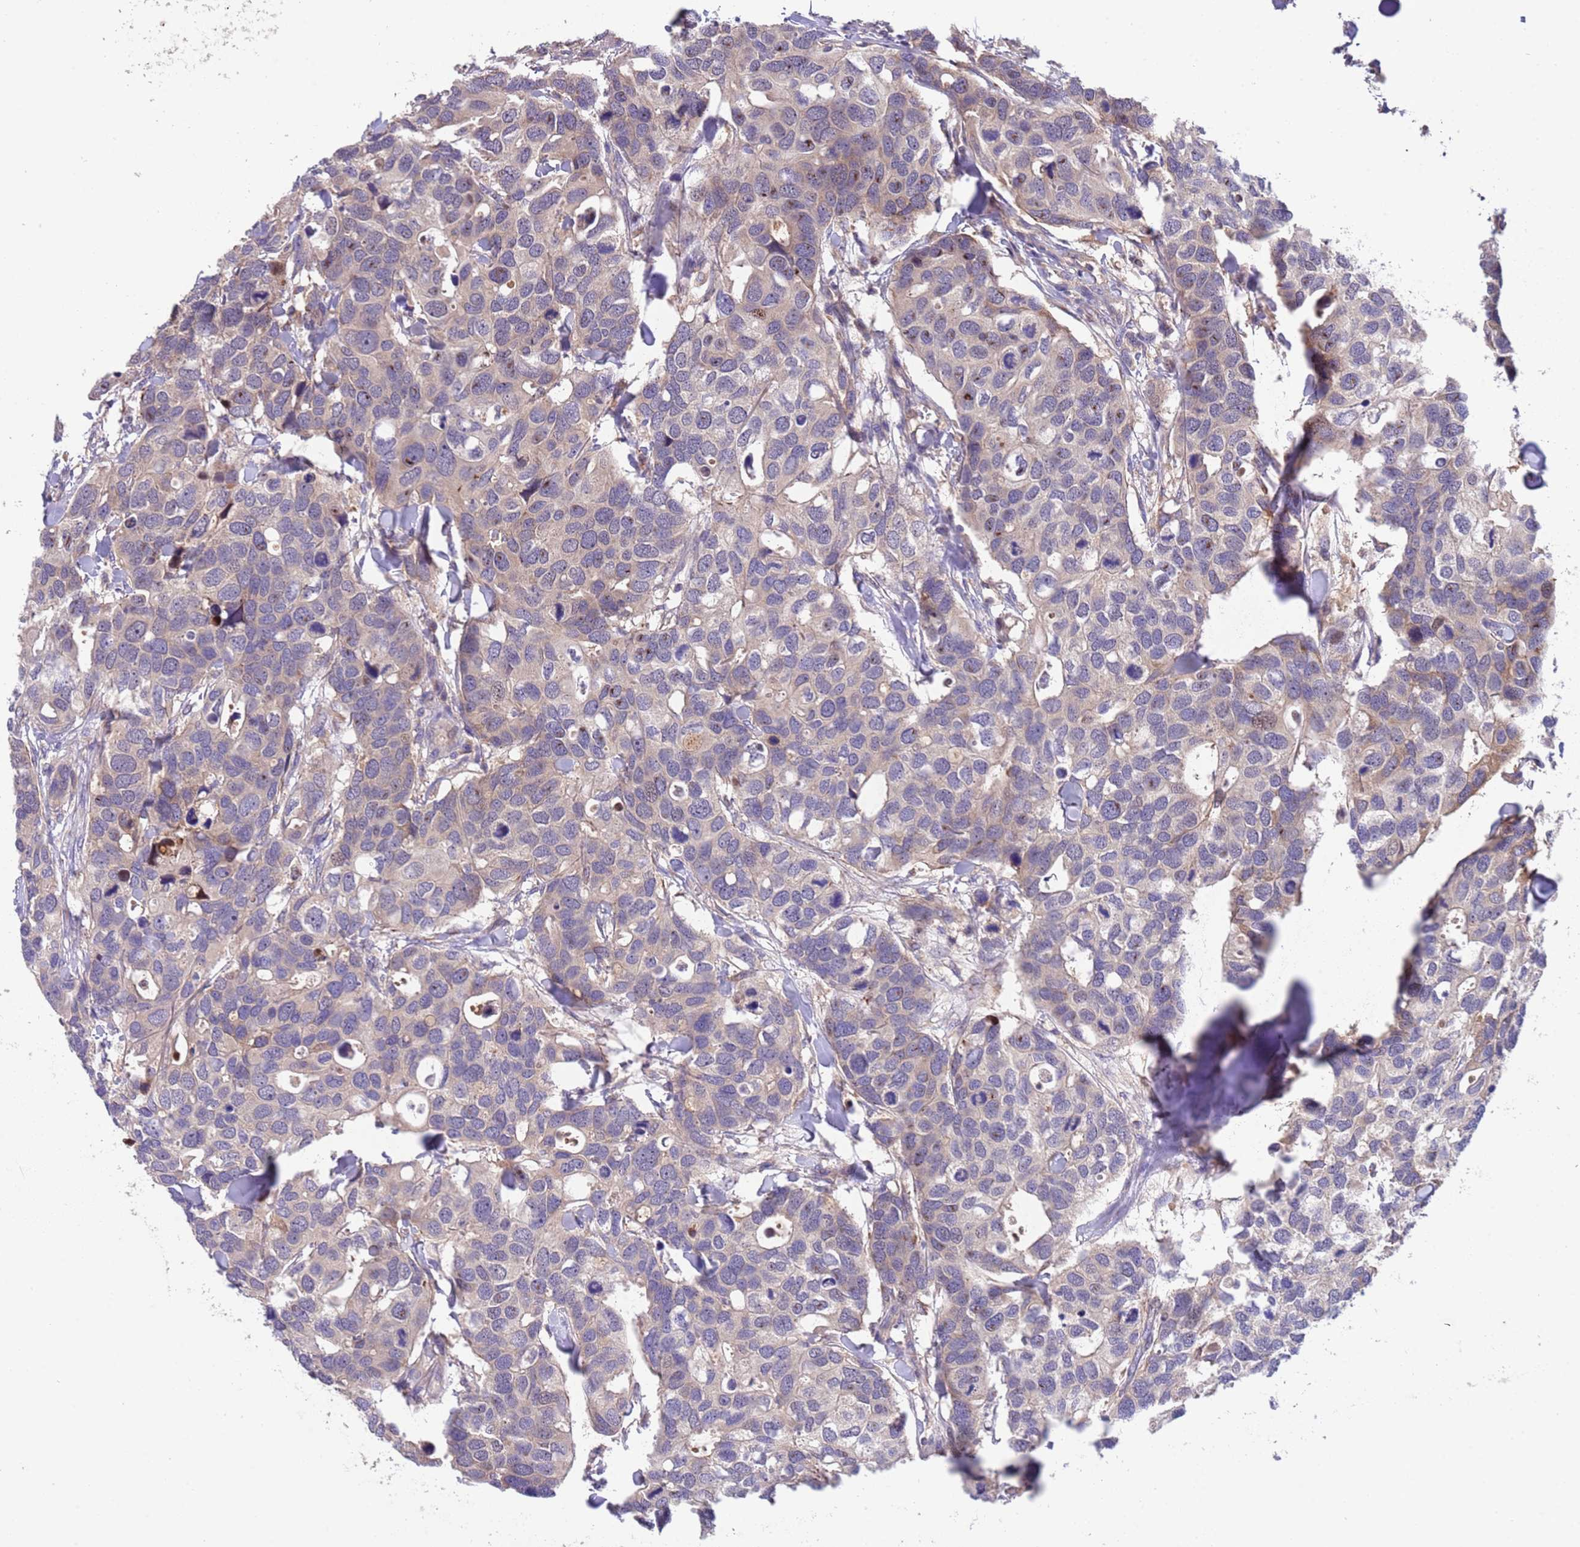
{"staining": {"intensity": "negative", "quantity": "none", "location": "none"}, "tissue": "breast cancer", "cell_type": "Tumor cells", "image_type": "cancer", "snomed": [{"axis": "morphology", "description": "Duct carcinoma"}, {"axis": "topography", "description": "Breast"}], "caption": "Immunohistochemical staining of breast cancer demonstrates no significant staining in tumor cells.", "gene": "PARP16", "patient": {"sex": "female", "age": 83}}